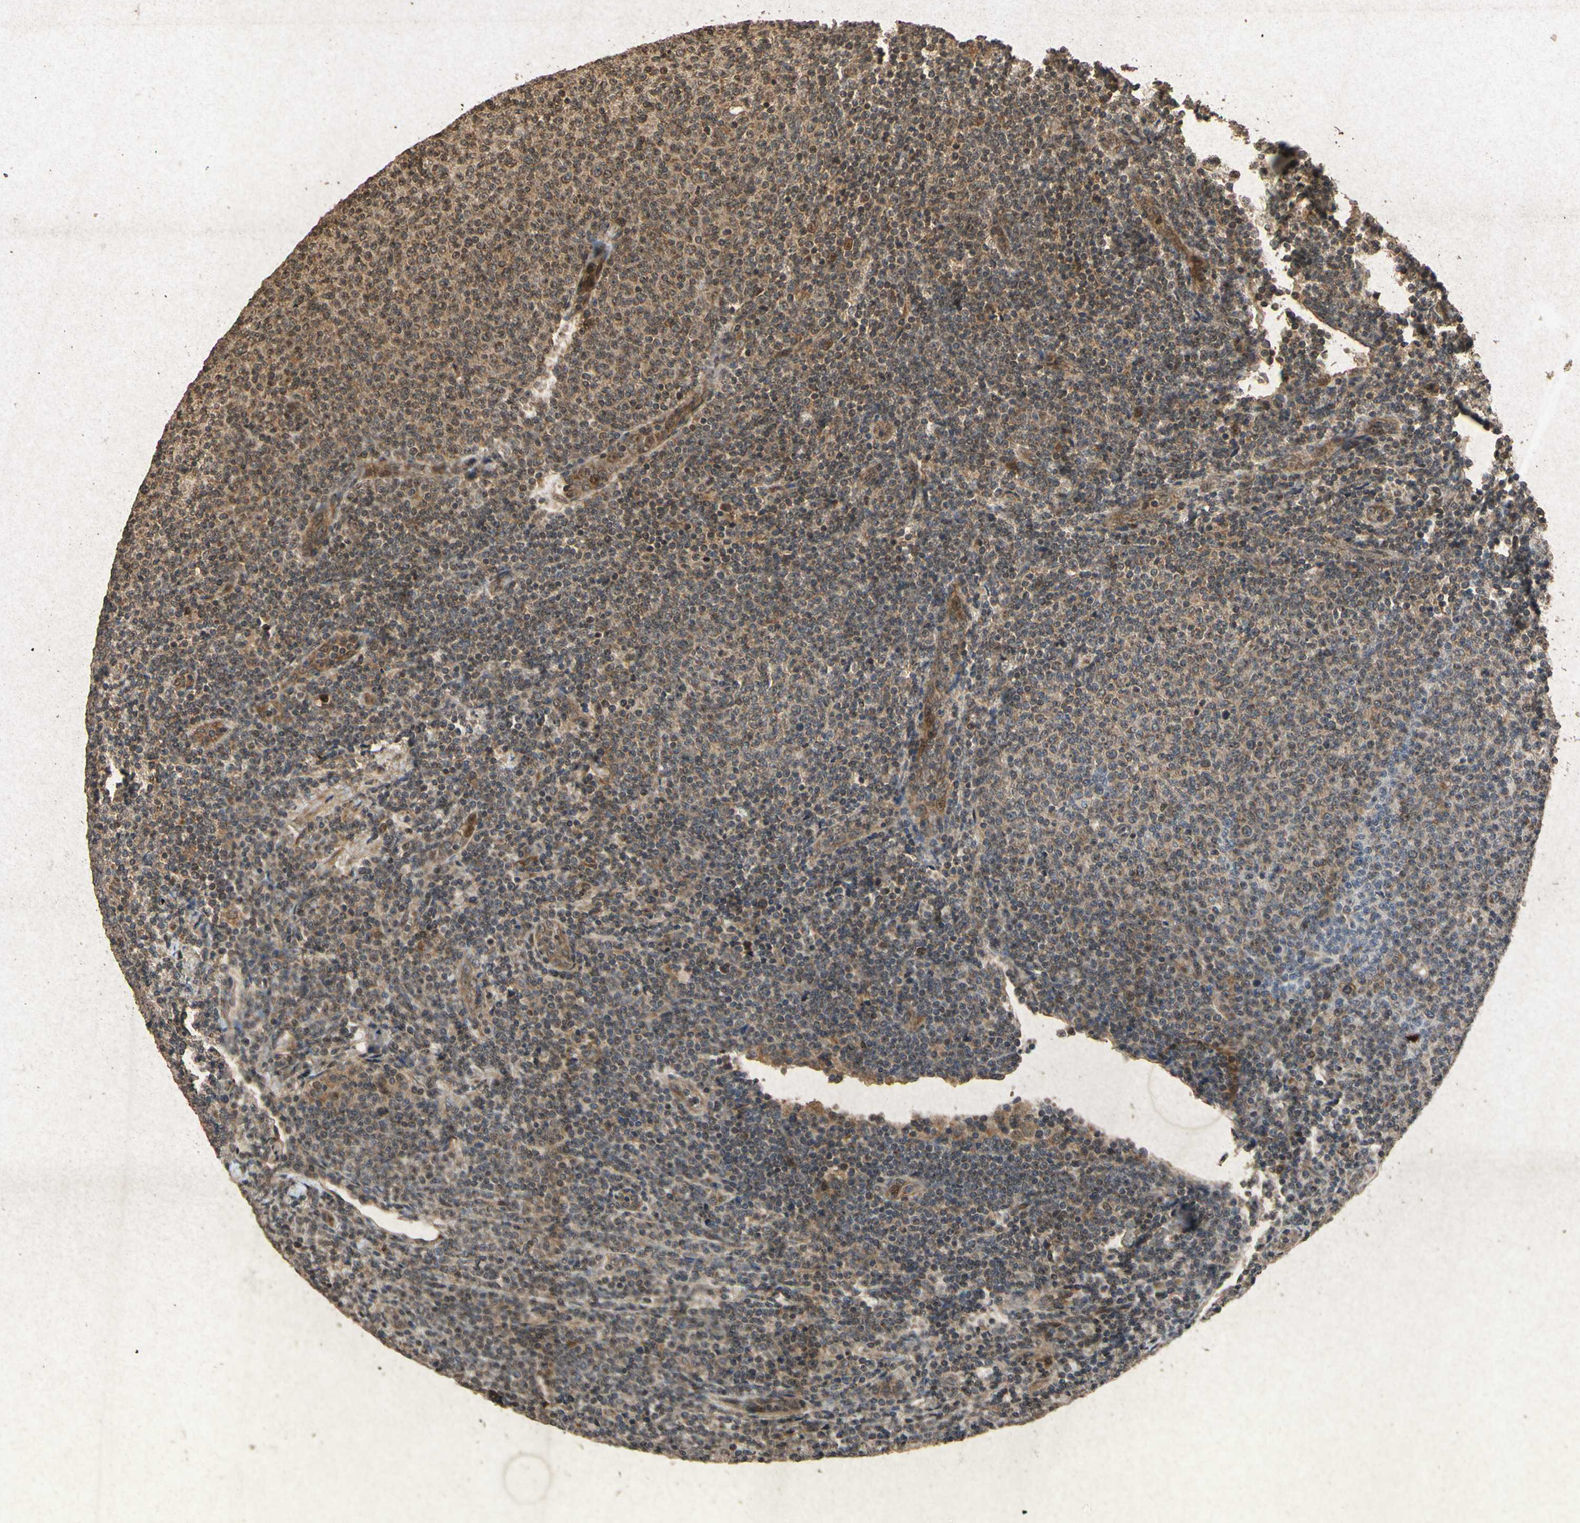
{"staining": {"intensity": "moderate", "quantity": "25%-75%", "location": "cytoplasmic/membranous,nuclear"}, "tissue": "lymphoma", "cell_type": "Tumor cells", "image_type": "cancer", "snomed": [{"axis": "morphology", "description": "Malignant lymphoma, non-Hodgkin's type, Low grade"}, {"axis": "topography", "description": "Lymph node"}], "caption": "This micrograph reveals malignant lymphoma, non-Hodgkin's type (low-grade) stained with IHC to label a protein in brown. The cytoplasmic/membranous and nuclear of tumor cells show moderate positivity for the protein. Nuclei are counter-stained blue.", "gene": "ATP6V1H", "patient": {"sex": "male", "age": 66}}